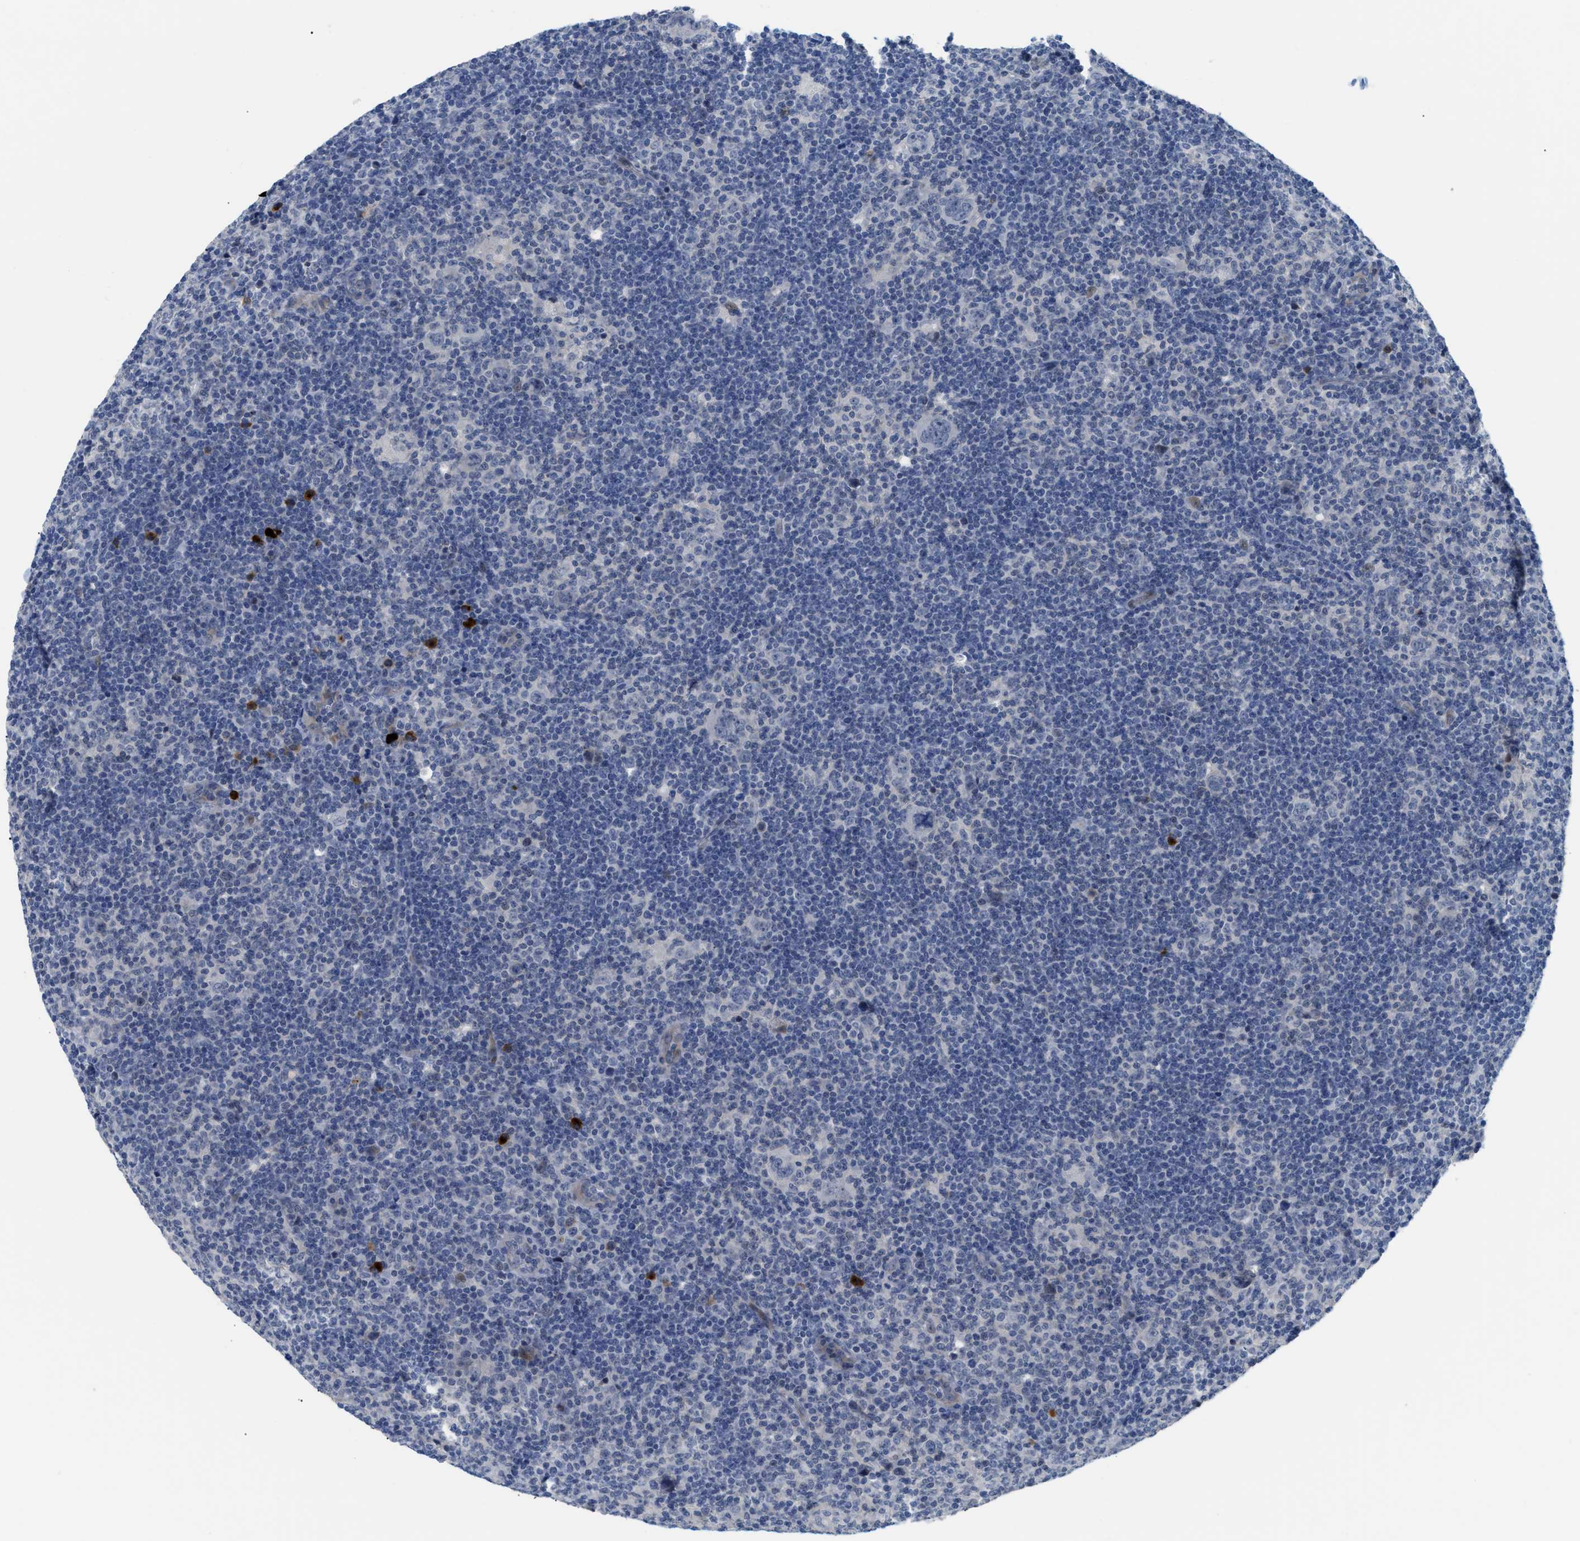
{"staining": {"intensity": "negative", "quantity": "none", "location": "none"}, "tissue": "lymphoma", "cell_type": "Tumor cells", "image_type": "cancer", "snomed": [{"axis": "morphology", "description": "Hodgkin's disease, NOS"}, {"axis": "topography", "description": "Lymph node"}], "caption": "An IHC photomicrograph of Hodgkin's disease is shown. There is no staining in tumor cells of Hodgkin's disease.", "gene": "OR9K2", "patient": {"sex": "female", "age": 57}}